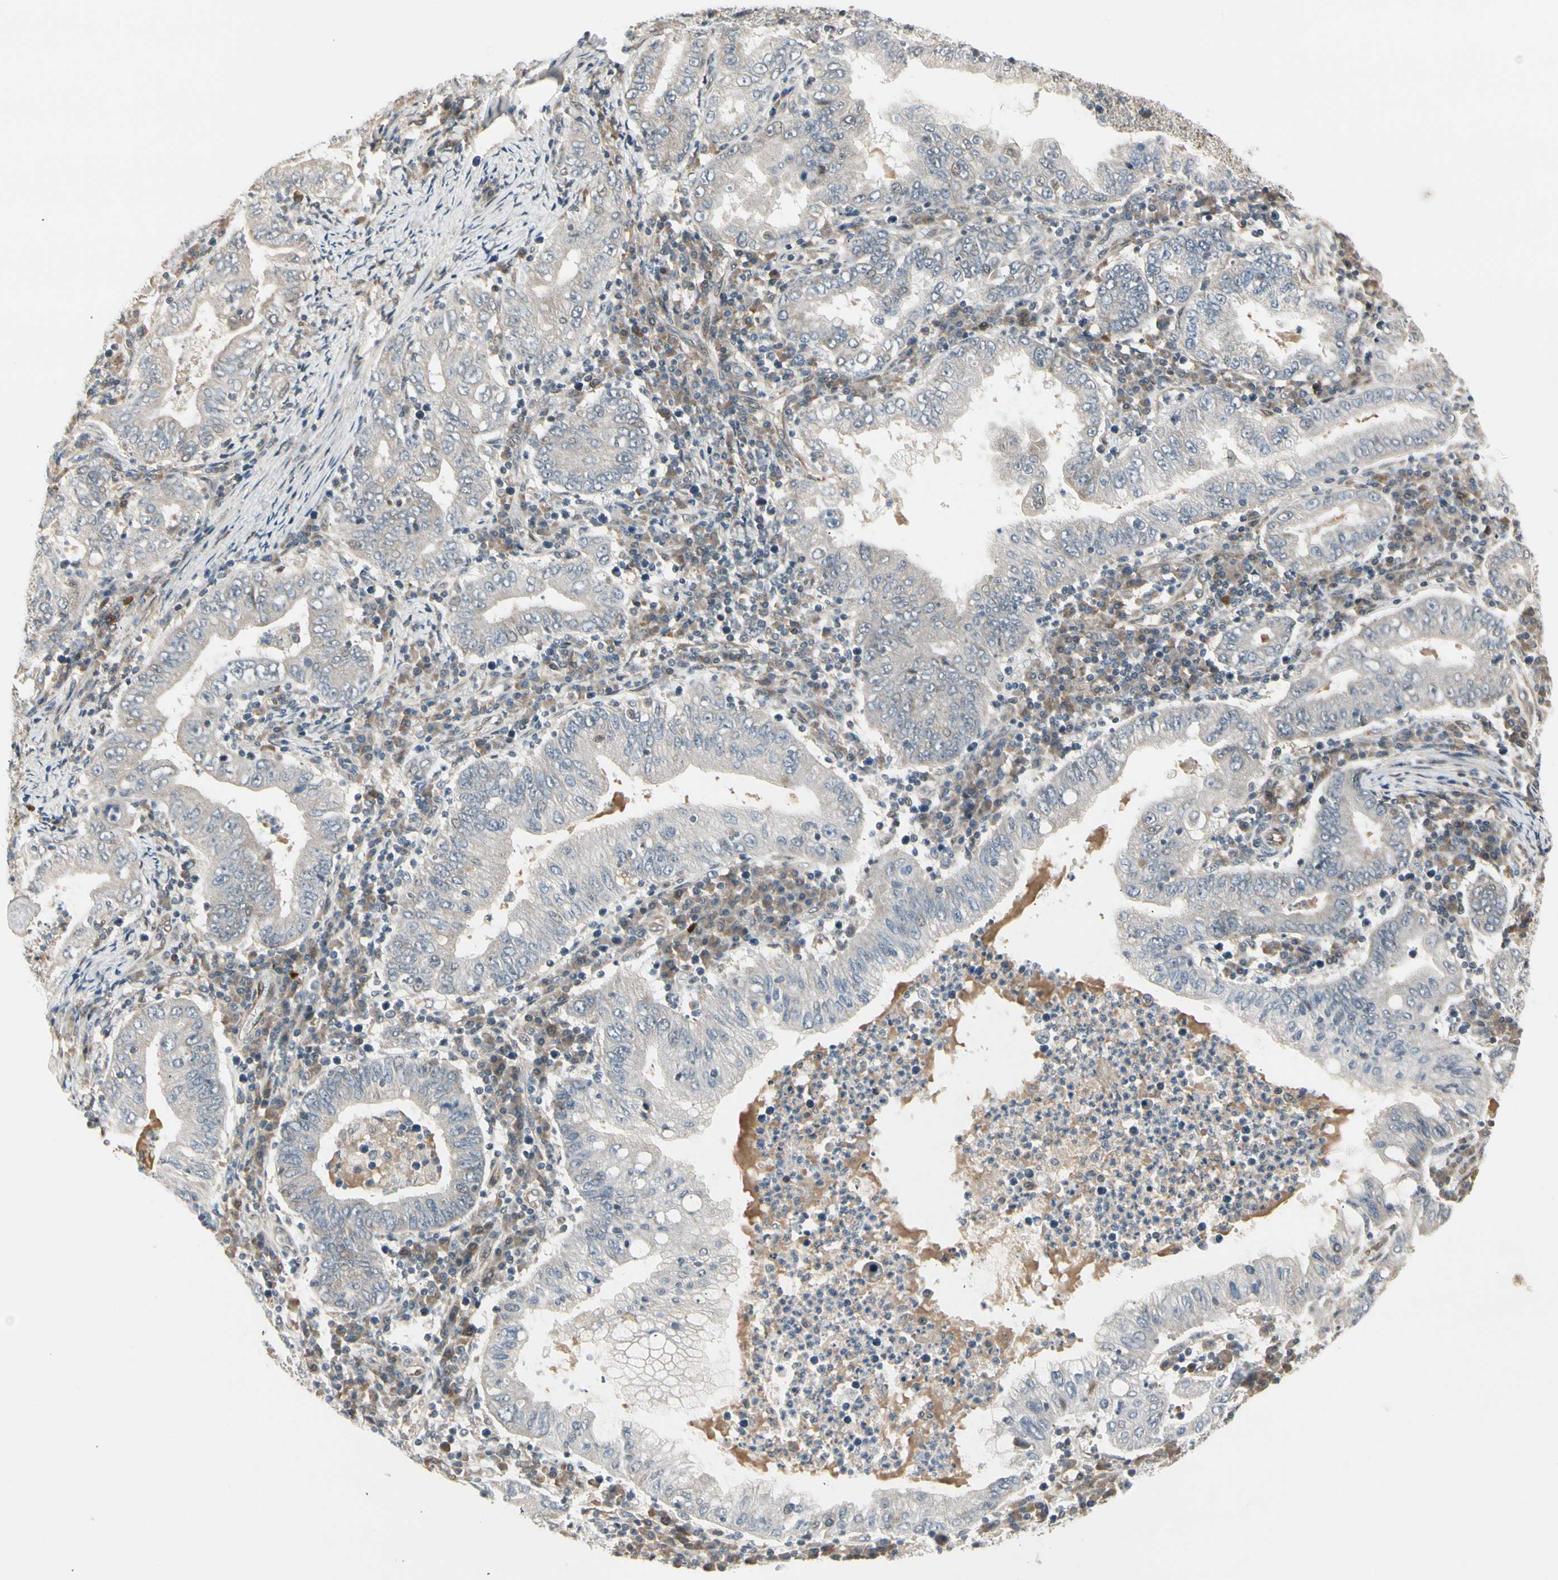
{"staining": {"intensity": "negative", "quantity": "none", "location": "none"}, "tissue": "stomach cancer", "cell_type": "Tumor cells", "image_type": "cancer", "snomed": [{"axis": "morphology", "description": "Normal tissue, NOS"}, {"axis": "morphology", "description": "Adenocarcinoma, NOS"}, {"axis": "topography", "description": "Esophagus"}, {"axis": "topography", "description": "Stomach, upper"}, {"axis": "topography", "description": "Peripheral nerve tissue"}], "caption": "There is no significant expression in tumor cells of stomach cancer. (Brightfield microscopy of DAB immunohistochemistry (IHC) at high magnification).", "gene": "SVBP", "patient": {"sex": "male", "age": 62}}